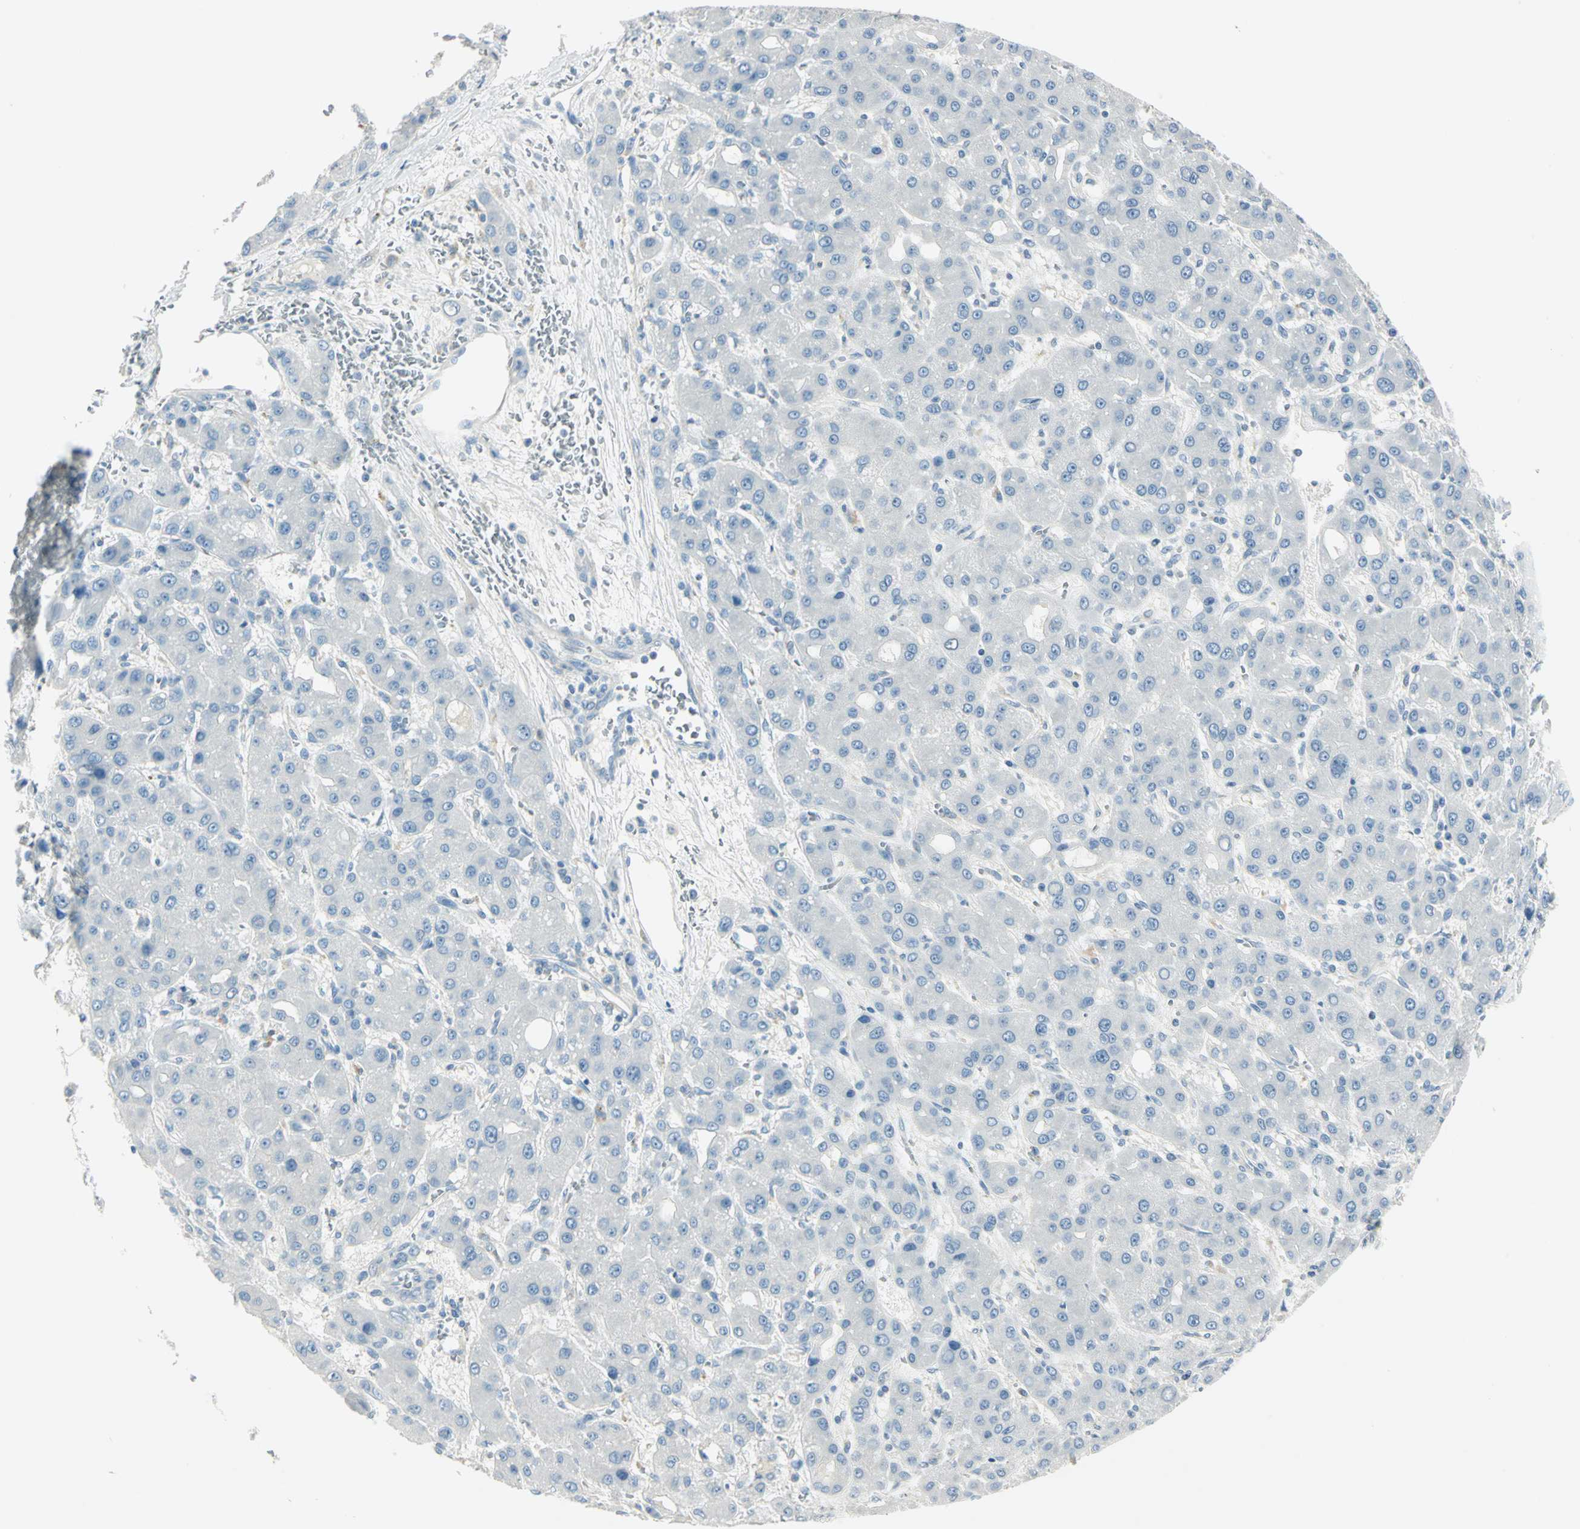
{"staining": {"intensity": "negative", "quantity": "none", "location": "none"}, "tissue": "liver cancer", "cell_type": "Tumor cells", "image_type": "cancer", "snomed": [{"axis": "morphology", "description": "Carcinoma, Hepatocellular, NOS"}, {"axis": "topography", "description": "Liver"}], "caption": "Human liver cancer (hepatocellular carcinoma) stained for a protein using immunohistochemistry demonstrates no expression in tumor cells.", "gene": "UCHL1", "patient": {"sex": "male", "age": 55}}